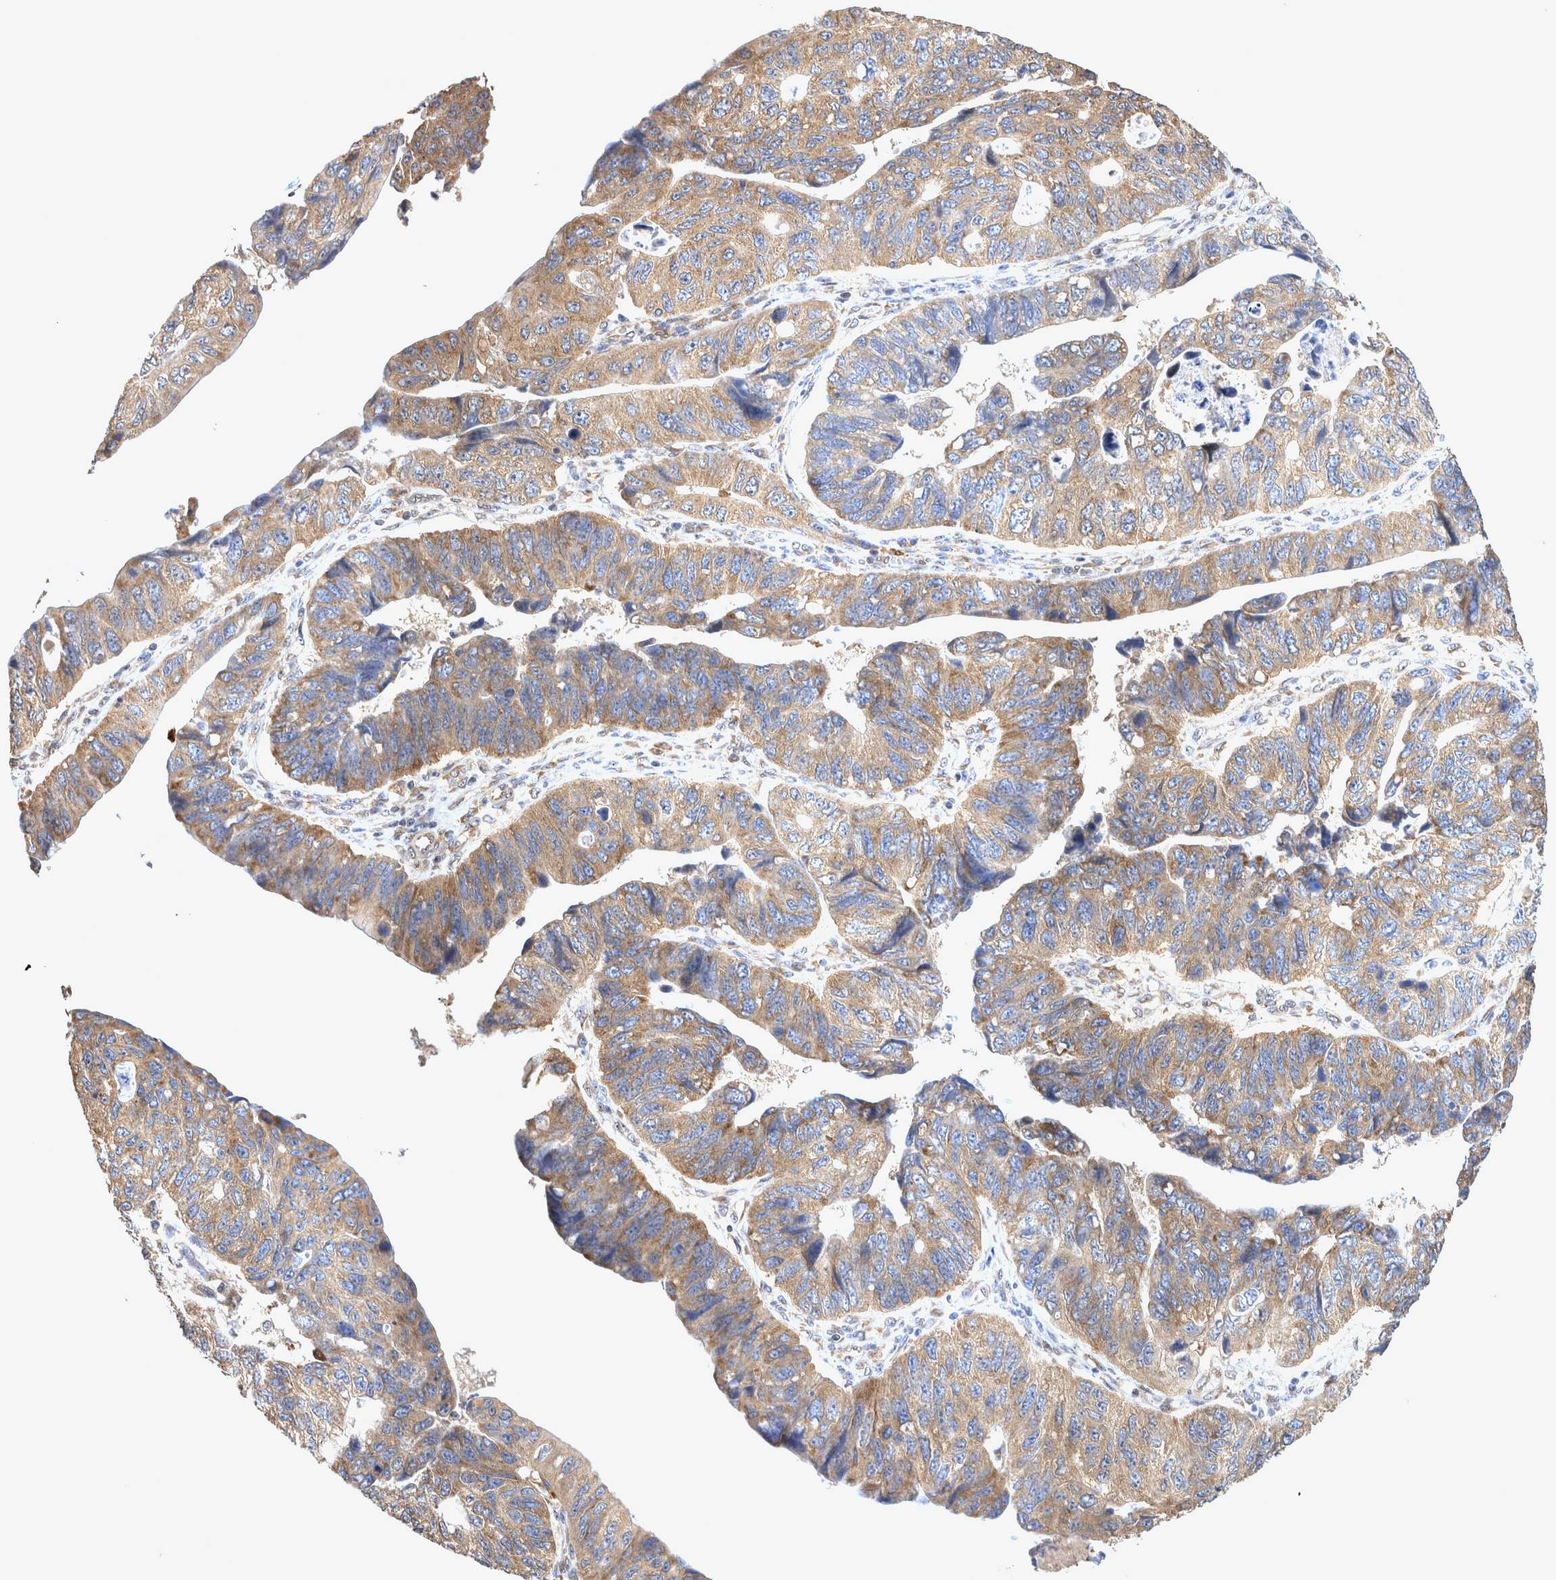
{"staining": {"intensity": "moderate", "quantity": ">75%", "location": "cytoplasmic/membranous"}, "tissue": "stomach cancer", "cell_type": "Tumor cells", "image_type": "cancer", "snomed": [{"axis": "morphology", "description": "Adenocarcinoma, NOS"}, {"axis": "topography", "description": "Stomach"}], "caption": "Adenocarcinoma (stomach) stained with immunohistochemistry exhibits moderate cytoplasmic/membranous positivity in approximately >75% of tumor cells.", "gene": "ATXN2", "patient": {"sex": "male", "age": 59}}